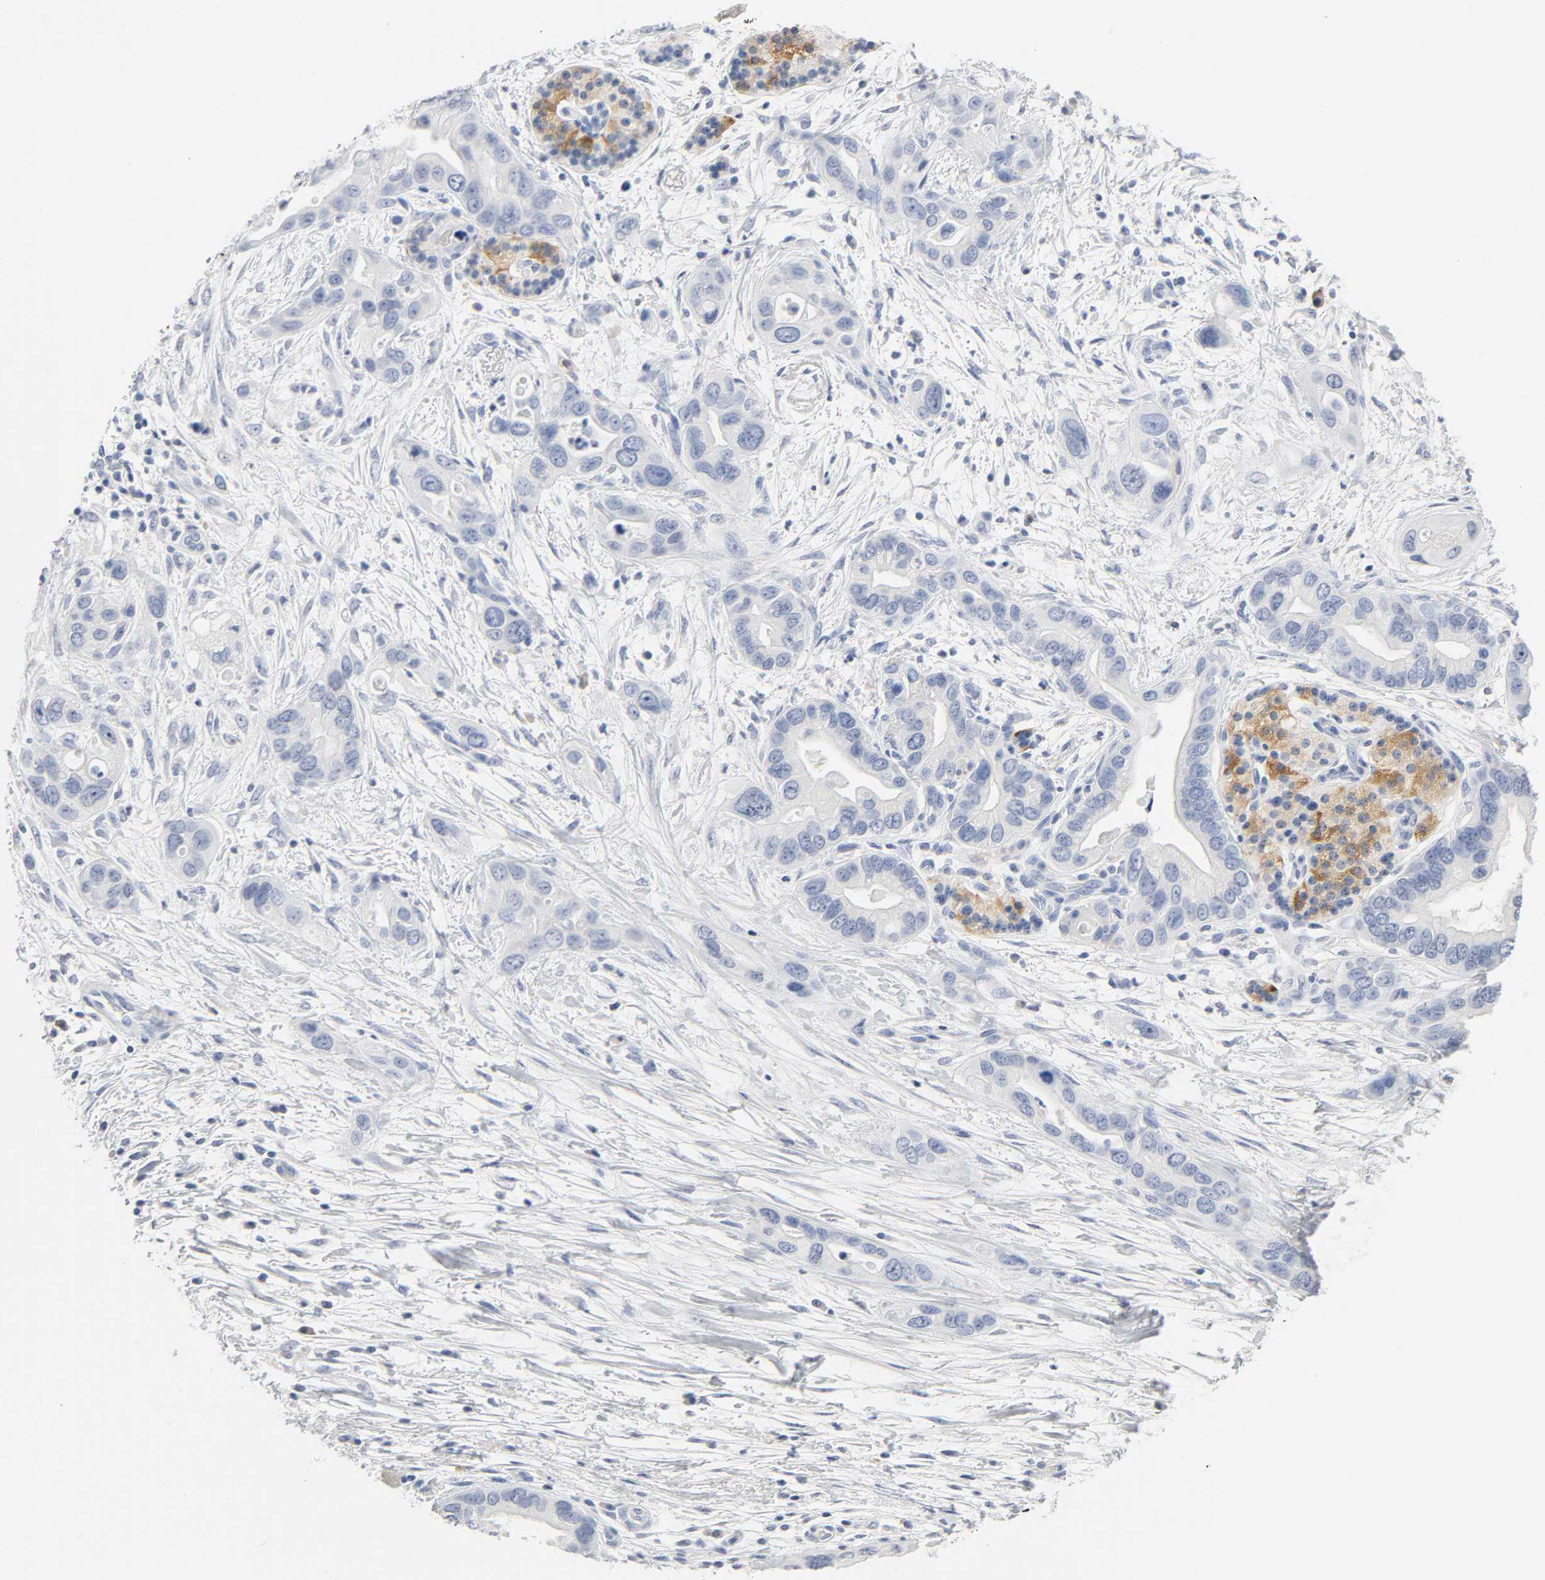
{"staining": {"intensity": "negative", "quantity": "none", "location": "none"}, "tissue": "pancreatic cancer", "cell_type": "Tumor cells", "image_type": "cancer", "snomed": [{"axis": "morphology", "description": "Adenocarcinoma, NOS"}, {"axis": "topography", "description": "Pancreas"}], "caption": "IHC histopathology image of neoplastic tissue: human pancreatic adenocarcinoma stained with DAB (3,3'-diaminobenzidine) demonstrates no significant protein positivity in tumor cells.", "gene": "ACP3", "patient": {"sex": "female", "age": 77}}